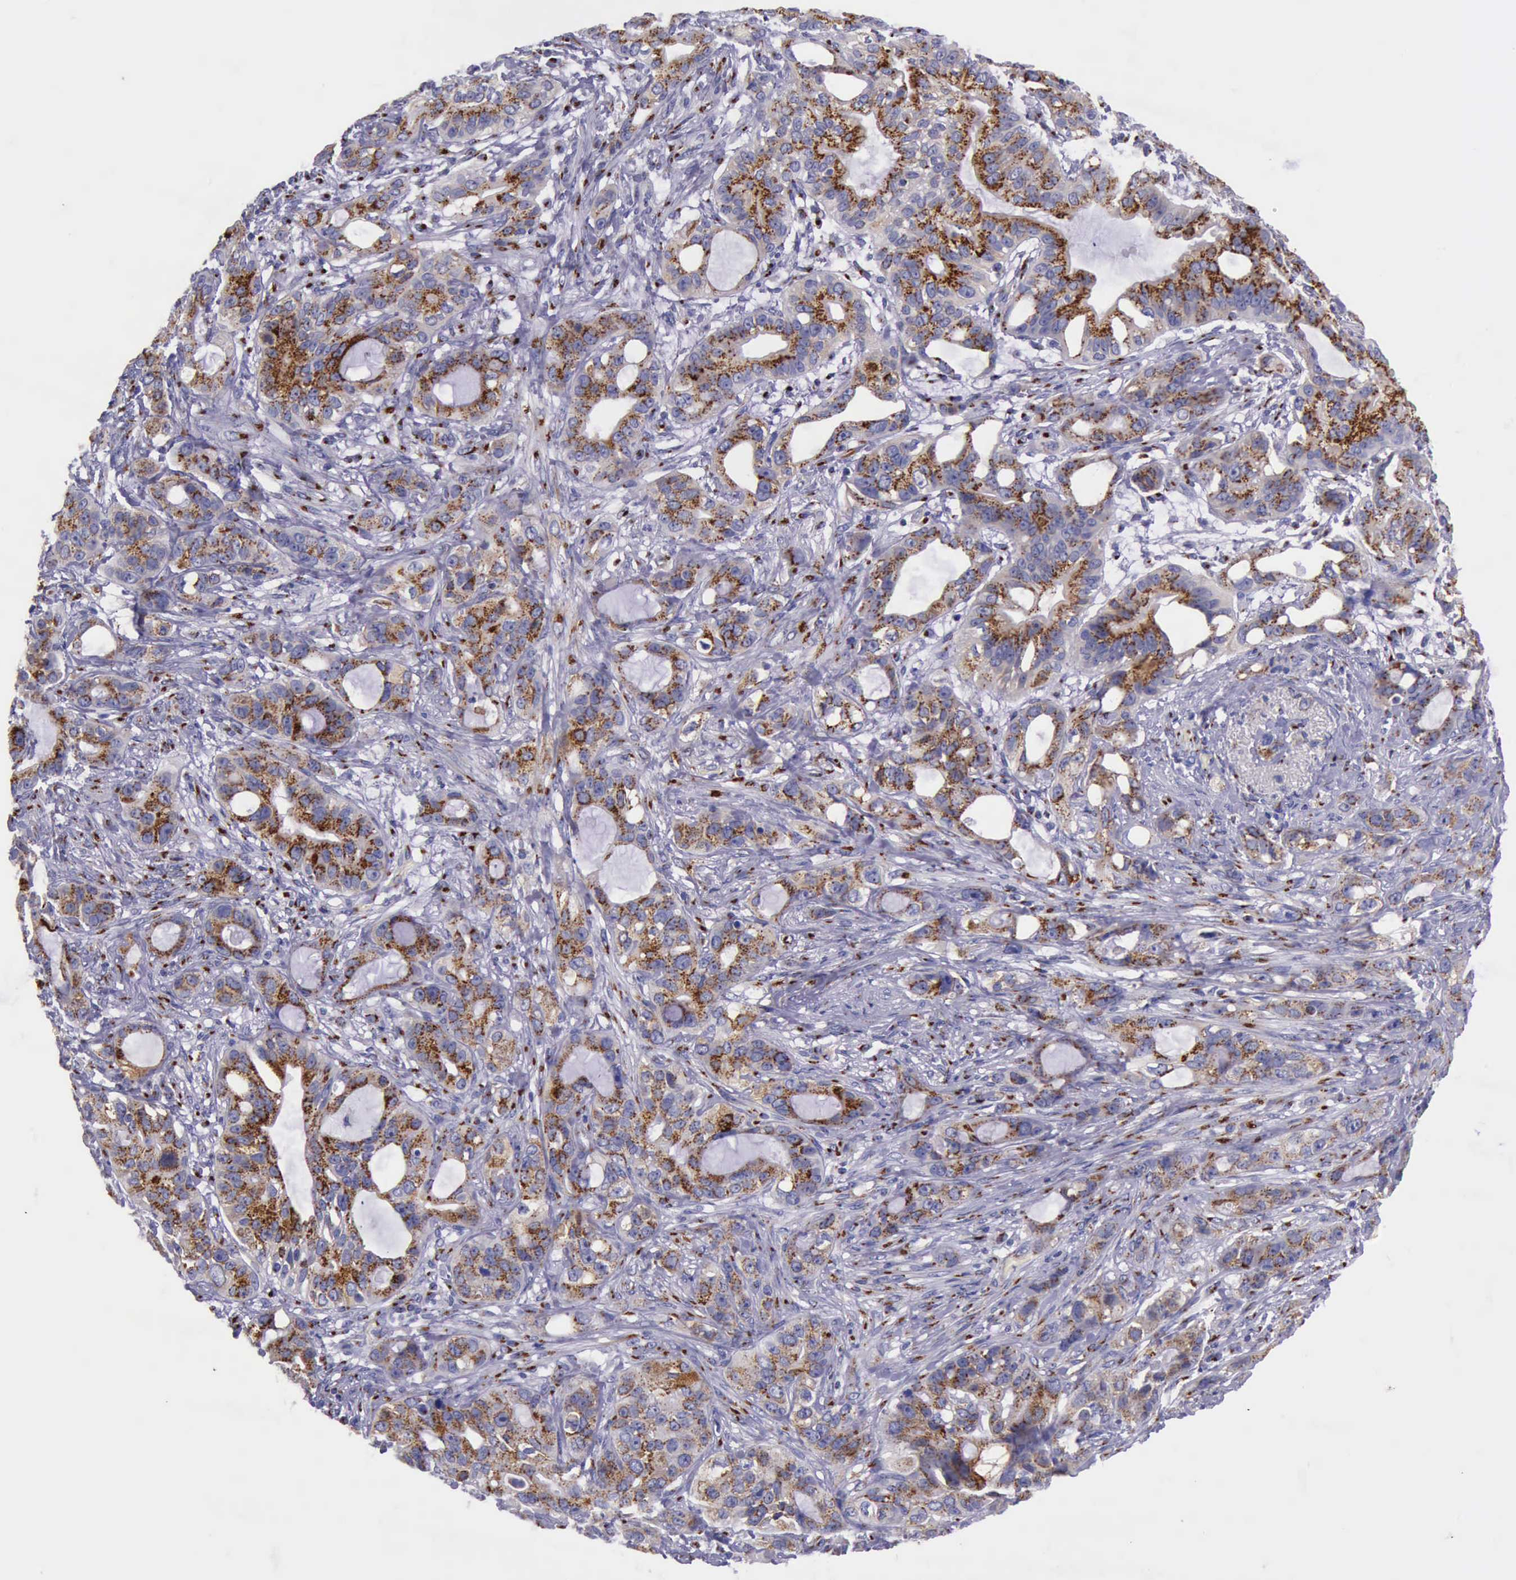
{"staining": {"intensity": "strong", "quantity": ">75%", "location": "cytoplasmic/membranous"}, "tissue": "stomach cancer", "cell_type": "Tumor cells", "image_type": "cancer", "snomed": [{"axis": "morphology", "description": "Adenocarcinoma, NOS"}, {"axis": "topography", "description": "Stomach, upper"}], "caption": "Protein positivity by IHC demonstrates strong cytoplasmic/membranous staining in approximately >75% of tumor cells in stomach cancer (adenocarcinoma).", "gene": "GOLGA5", "patient": {"sex": "male", "age": 47}}